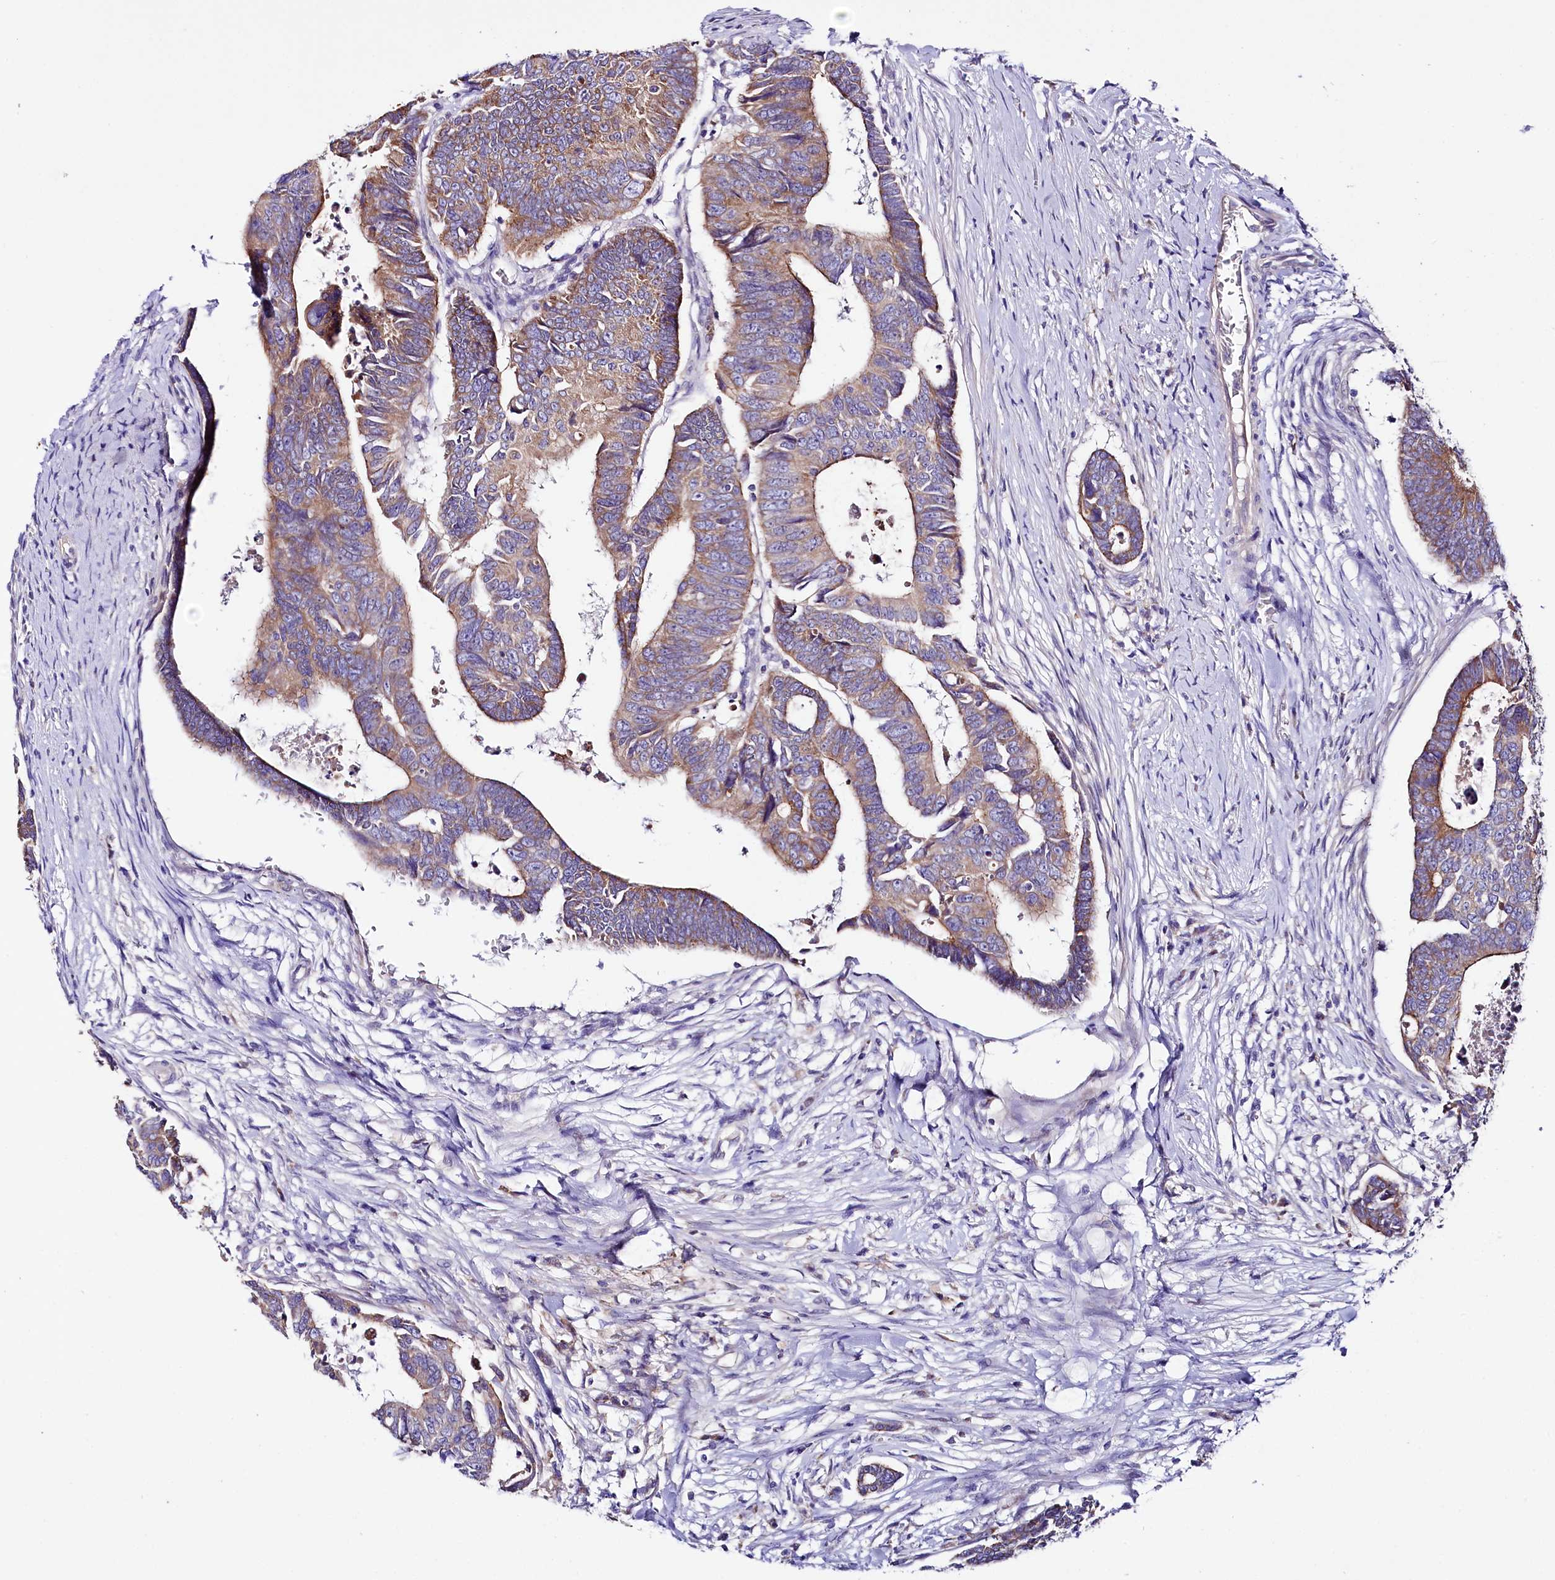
{"staining": {"intensity": "moderate", "quantity": "25%-75%", "location": "cytoplasmic/membranous"}, "tissue": "colorectal cancer", "cell_type": "Tumor cells", "image_type": "cancer", "snomed": [{"axis": "morphology", "description": "Adenocarcinoma, NOS"}, {"axis": "topography", "description": "Rectum"}], "caption": "Moderate cytoplasmic/membranous positivity for a protein is identified in about 25%-75% of tumor cells of colorectal cancer (adenocarcinoma) using IHC.", "gene": "SACM1L", "patient": {"sex": "female", "age": 65}}